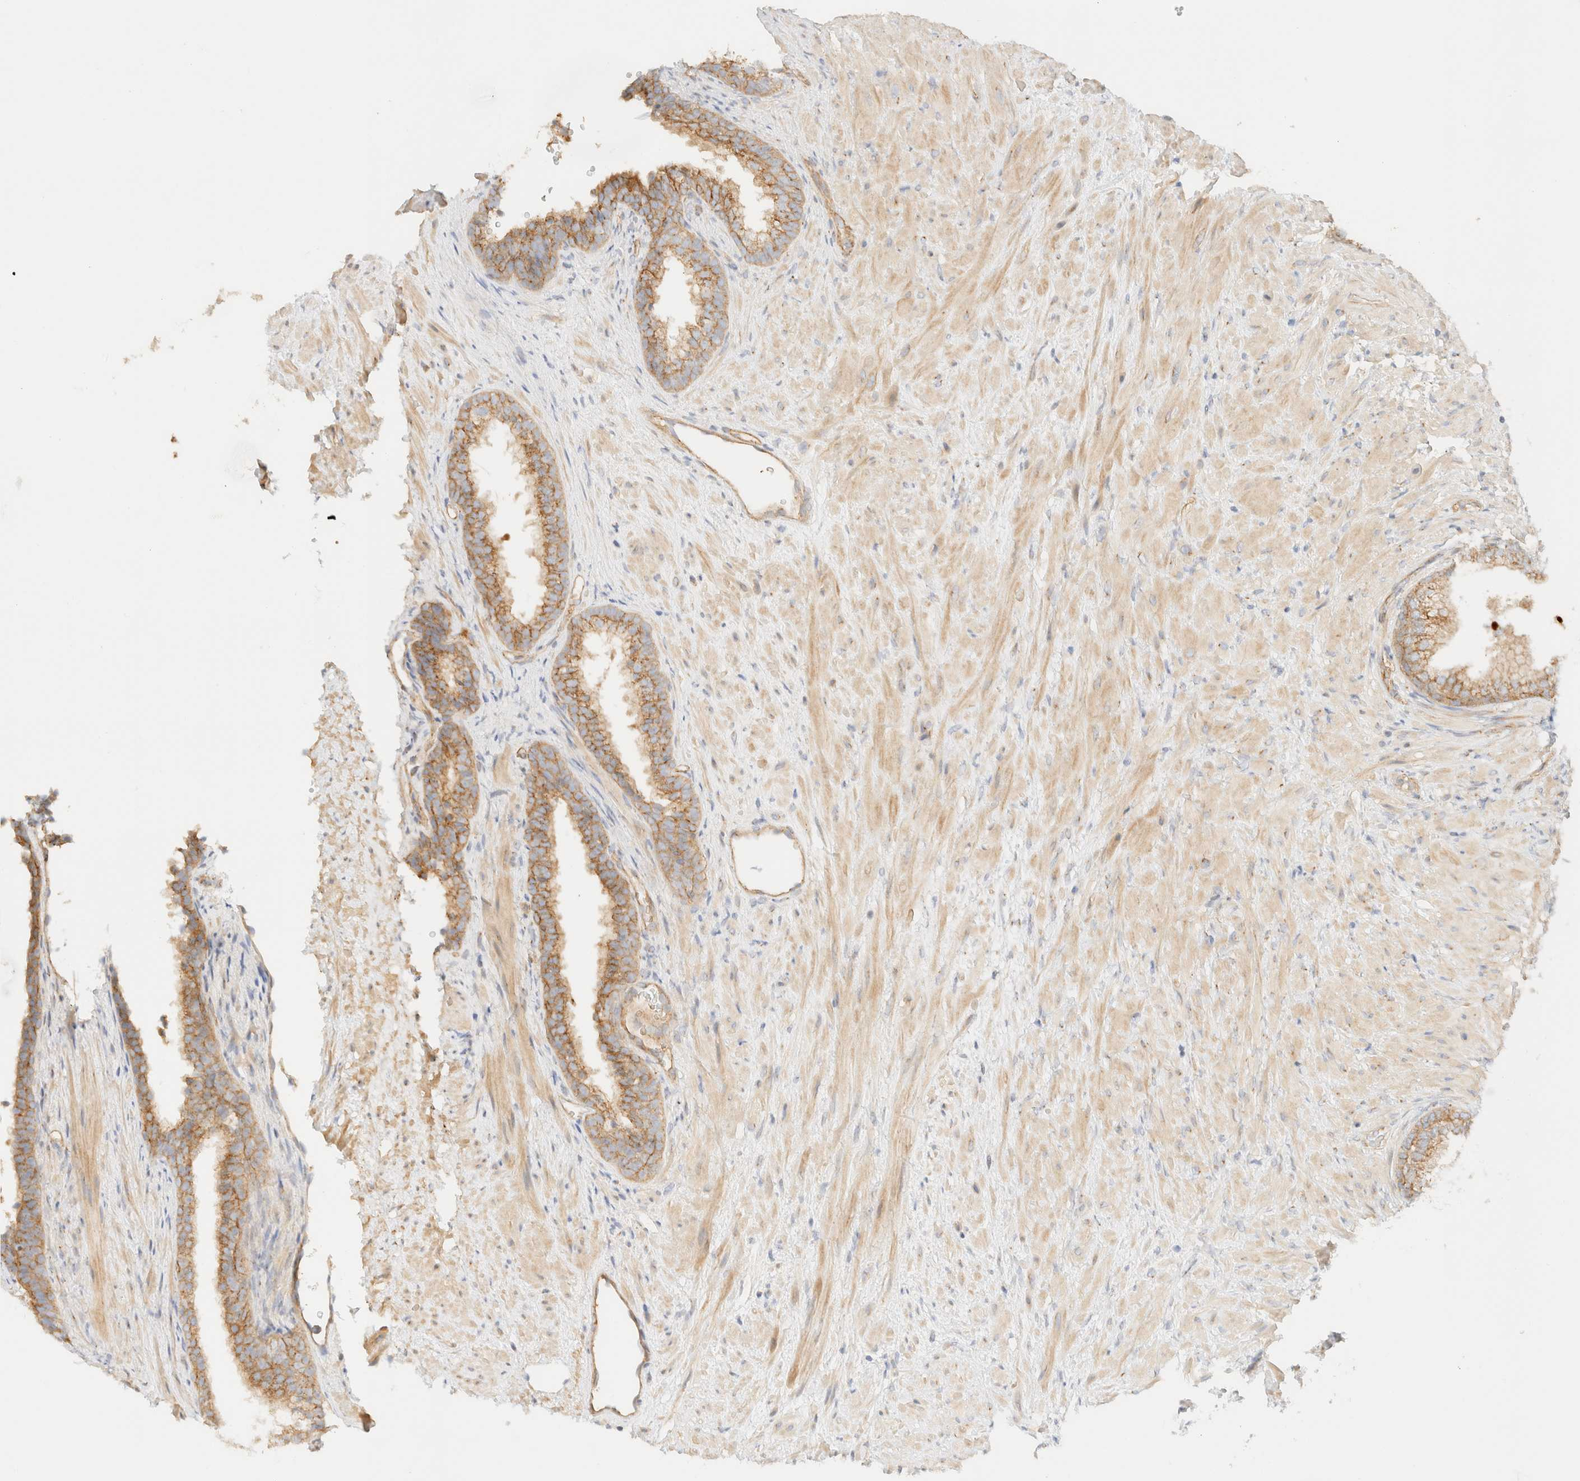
{"staining": {"intensity": "moderate", "quantity": ">75%", "location": "cytoplasmic/membranous"}, "tissue": "prostate", "cell_type": "Glandular cells", "image_type": "normal", "snomed": [{"axis": "morphology", "description": "Normal tissue, NOS"}, {"axis": "topography", "description": "Prostate"}], "caption": "The micrograph displays a brown stain indicating the presence of a protein in the cytoplasmic/membranous of glandular cells in prostate. (DAB (3,3'-diaminobenzidine) = brown stain, brightfield microscopy at high magnification).", "gene": "MYO10", "patient": {"sex": "male", "age": 76}}